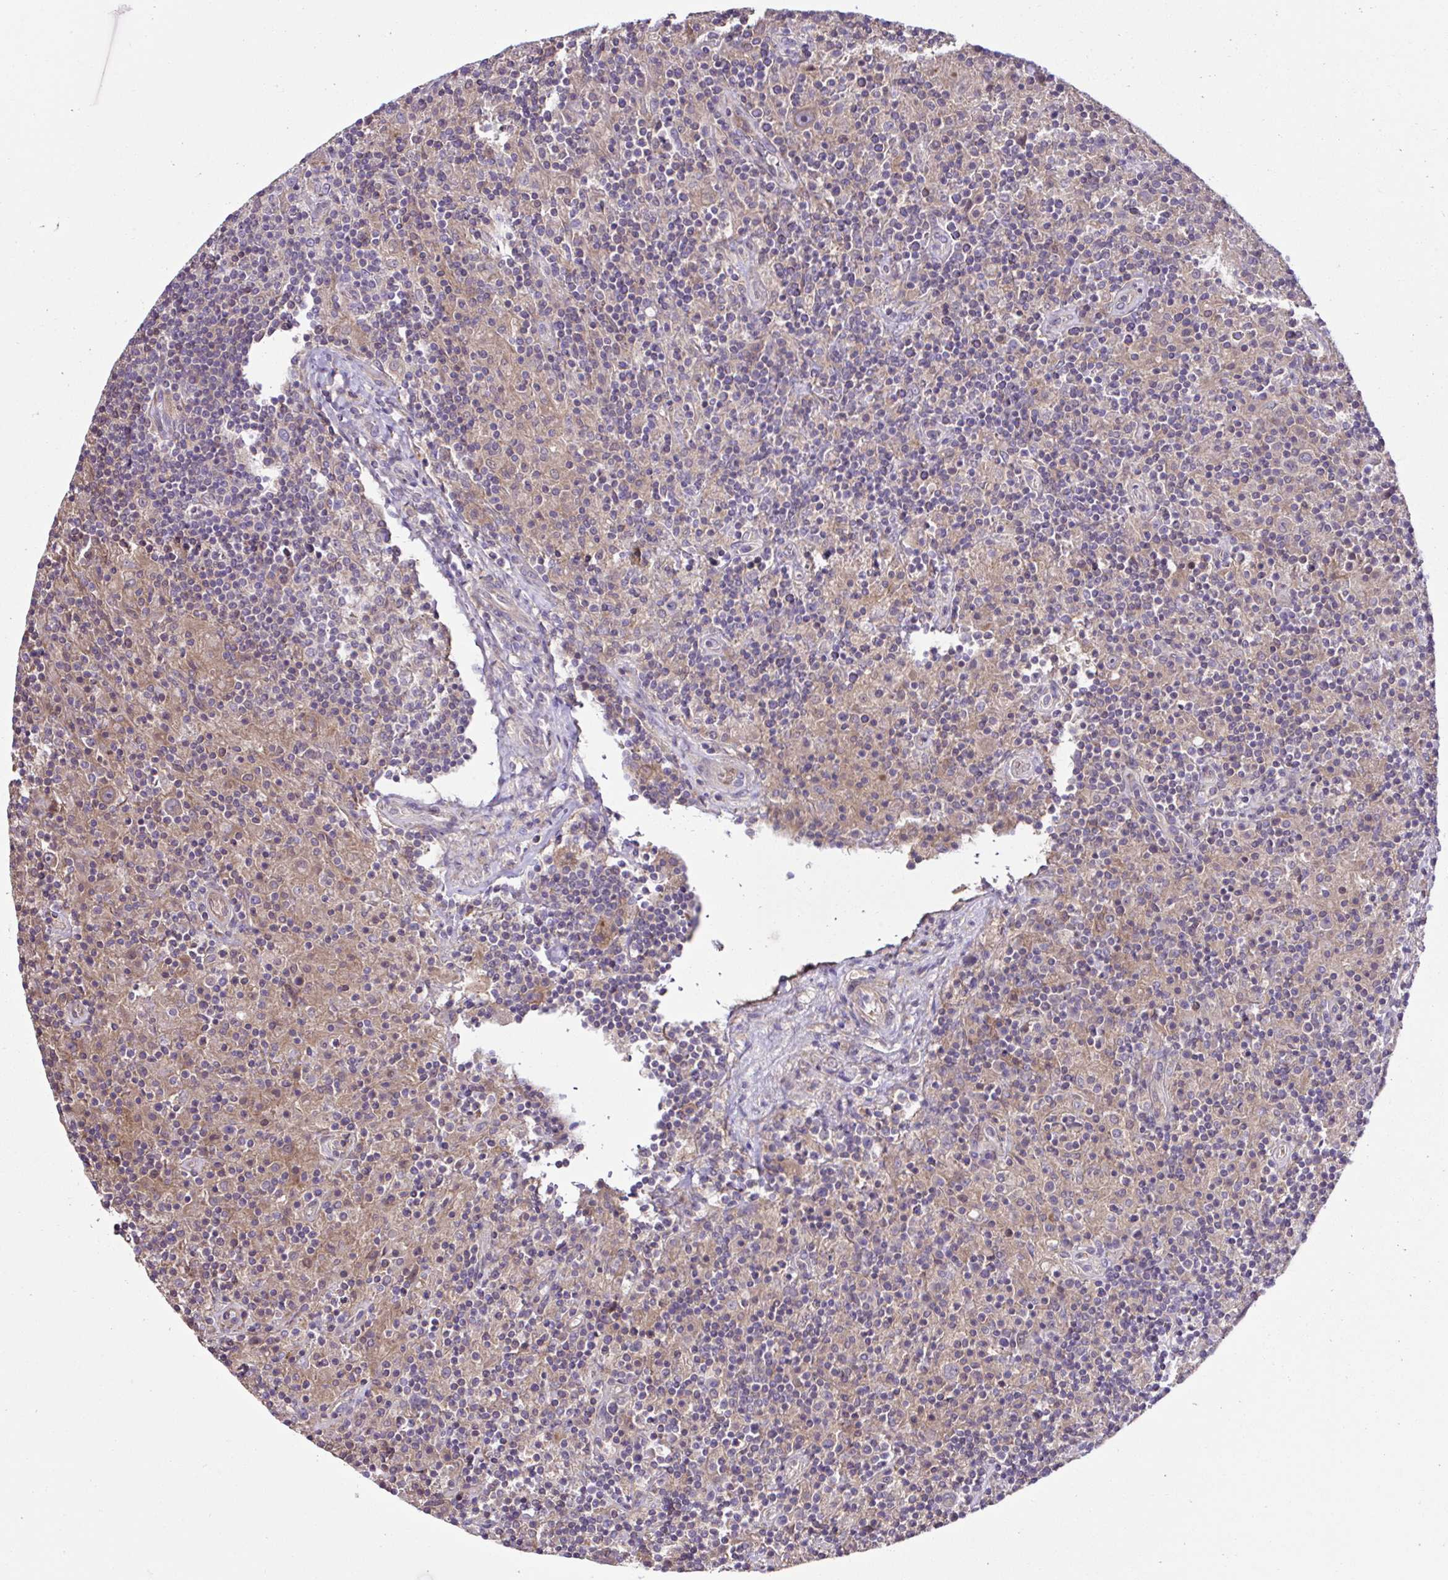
{"staining": {"intensity": "weak", "quantity": ">75%", "location": "cytoplasmic/membranous"}, "tissue": "lymphoma", "cell_type": "Tumor cells", "image_type": "cancer", "snomed": [{"axis": "morphology", "description": "Hodgkin's disease, NOS"}, {"axis": "topography", "description": "Lymph node"}], "caption": "This histopathology image displays lymphoma stained with IHC to label a protein in brown. The cytoplasmic/membranous of tumor cells show weak positivity for the protein. Nuclei are counter-stained blue.", "gene": "CCDC85C", "patient": {"sex": "male", "age": 70}}